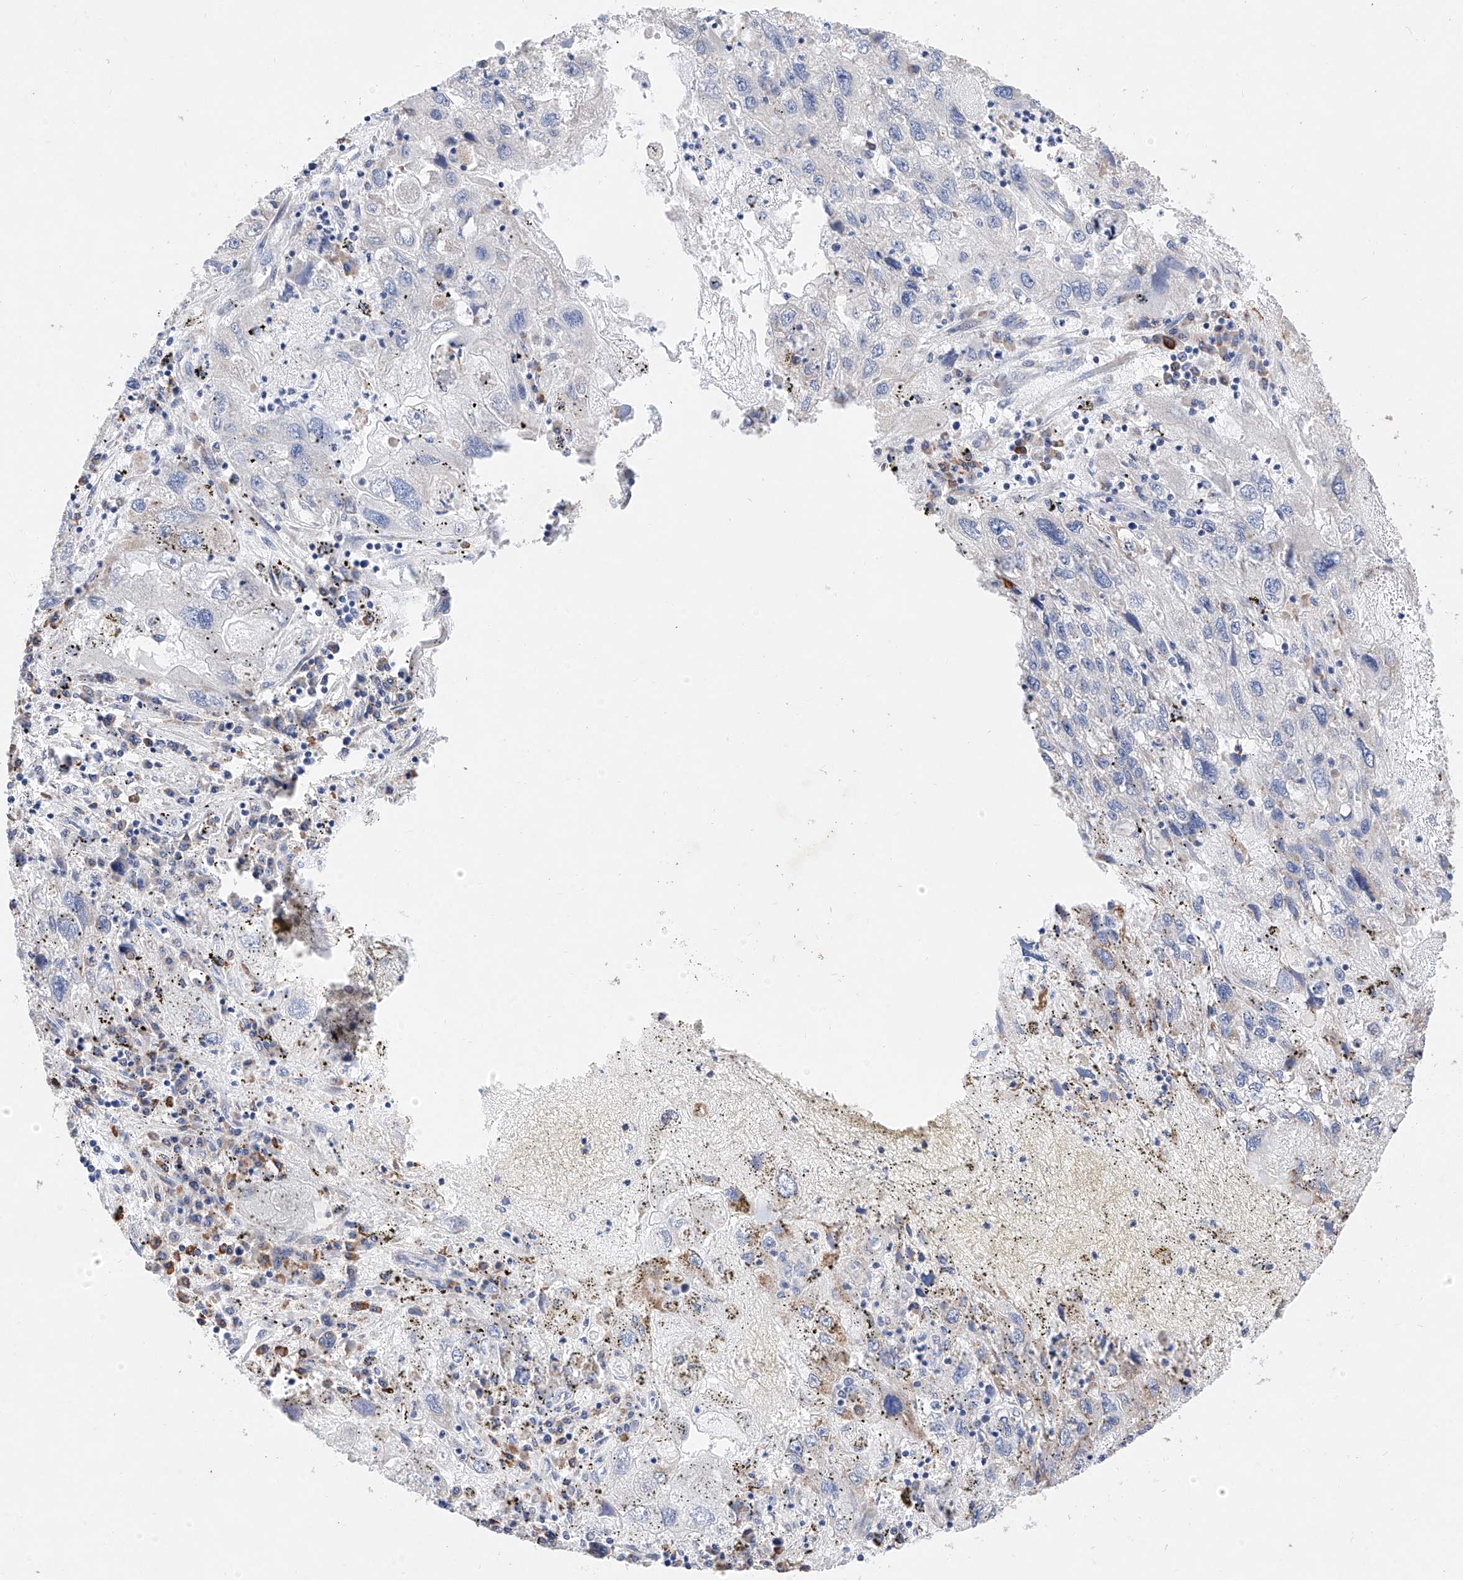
{"staining": {"intensity": "negative", "quantity": "none", "location": "none"}, "tissue": "endometrial cancer", "cell_type": "Tumor cells", "image_type": "cancer", "snomed": [{"axis": "morphology", "description": "Adenocarcinoma, NOS"}, {"axis": "topography", "description": "Endometrium"}], "caption": "Immunohistochemistry image of endometrial adenocarcinoma stained for a protein (brown), which demonstrates no positivity in tumor cells. (Brightfield microscopy of DAB IHC at high magnification).", "gene": "ATP9B", "patient": {"sex": "female", "age": 49}}